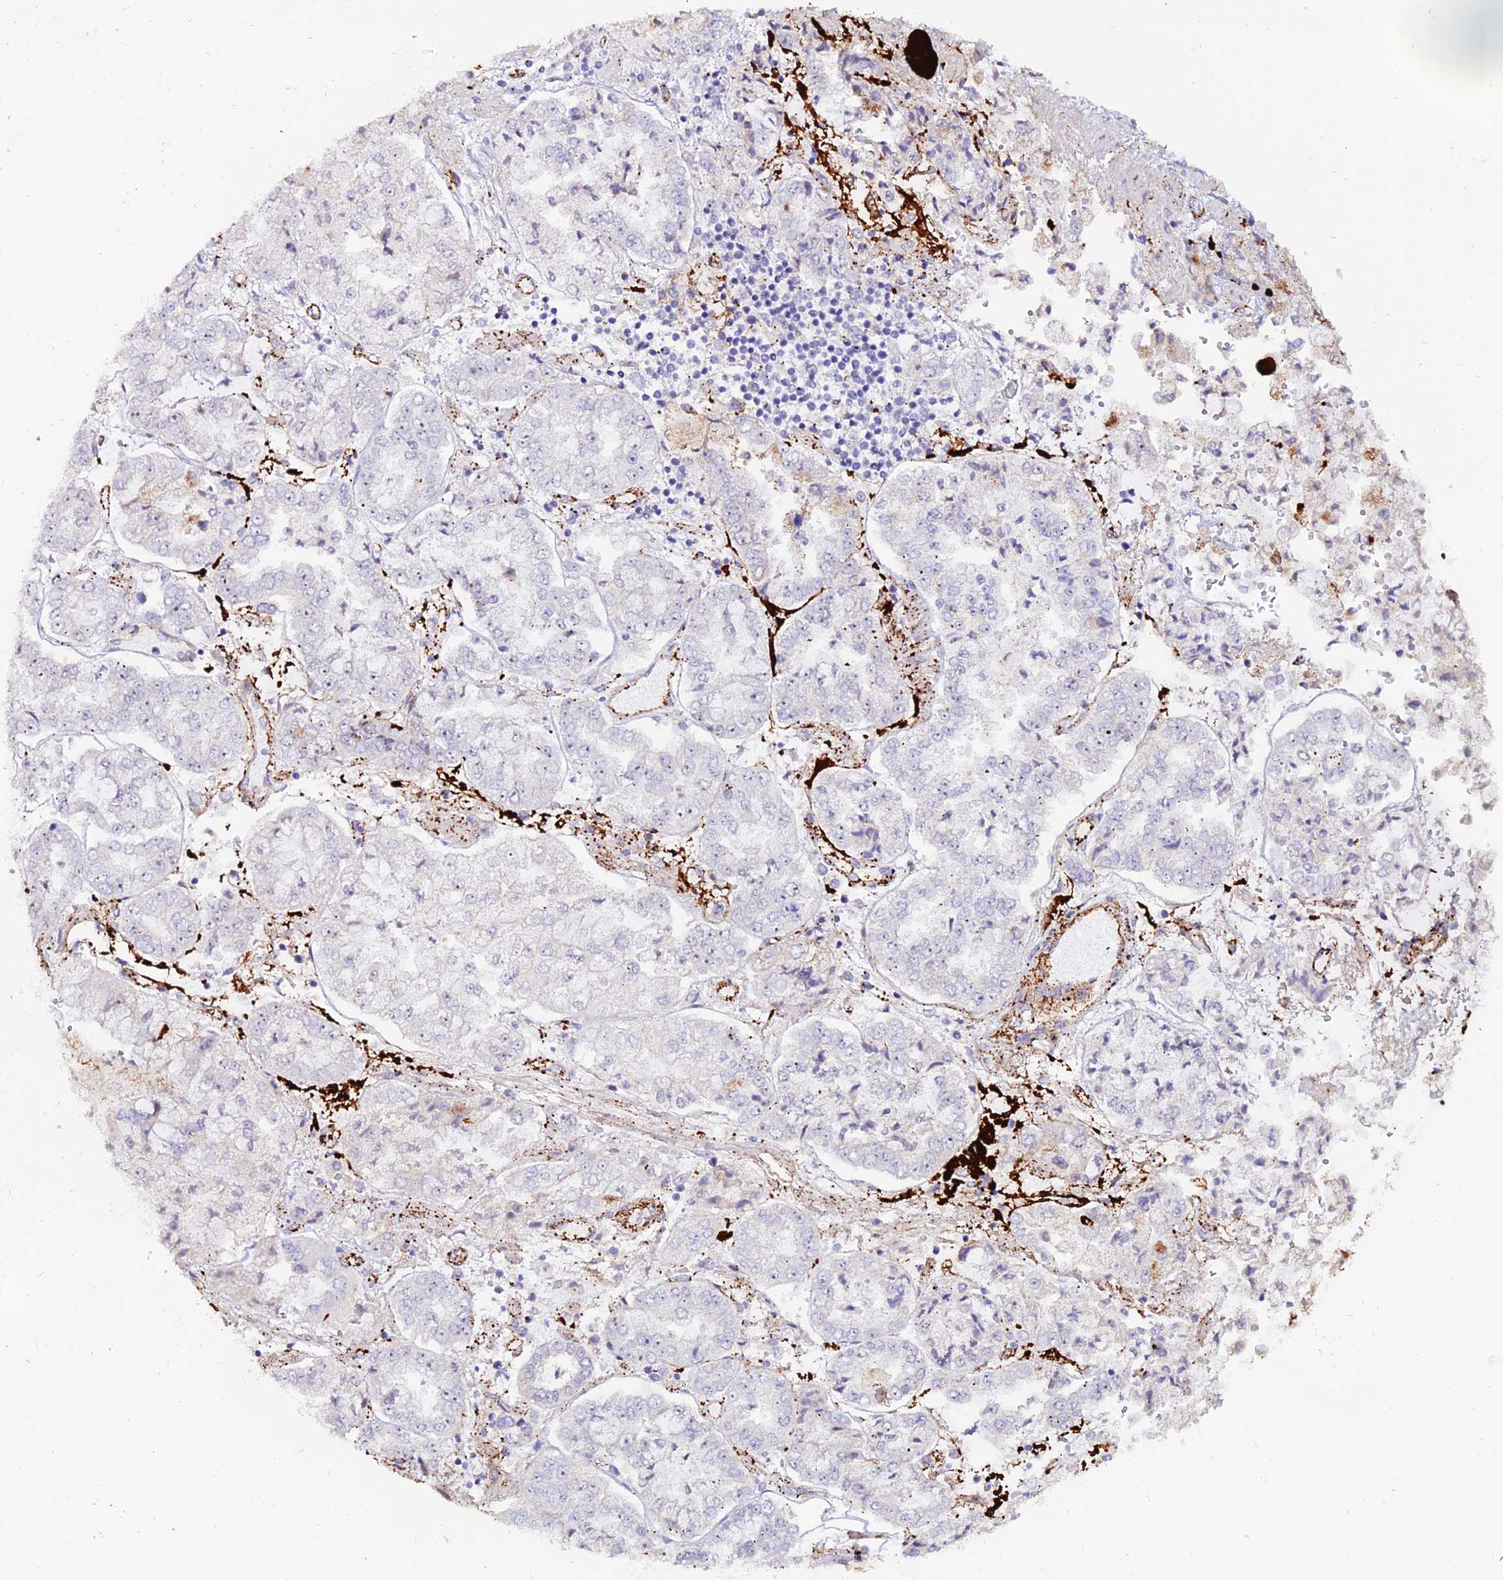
{"staining": {"intensity": "negative", "quantity": "none", "location": "none"}, "tissue": "stomach cancer", "cell_type": "Tumor cells", "image_type": "cancer", "snomed": [{"axis": "morphology", "description": "Adenocarcinoma, NOS"}, {"axis": "topography", "description": "Stomach"}], "caption": "Tumor cells show no significant protein staining in stomach cancer (adenocarcinoma).", "gene": "ALDH3B2", "patient": {"sex": "male", "age": 76}}